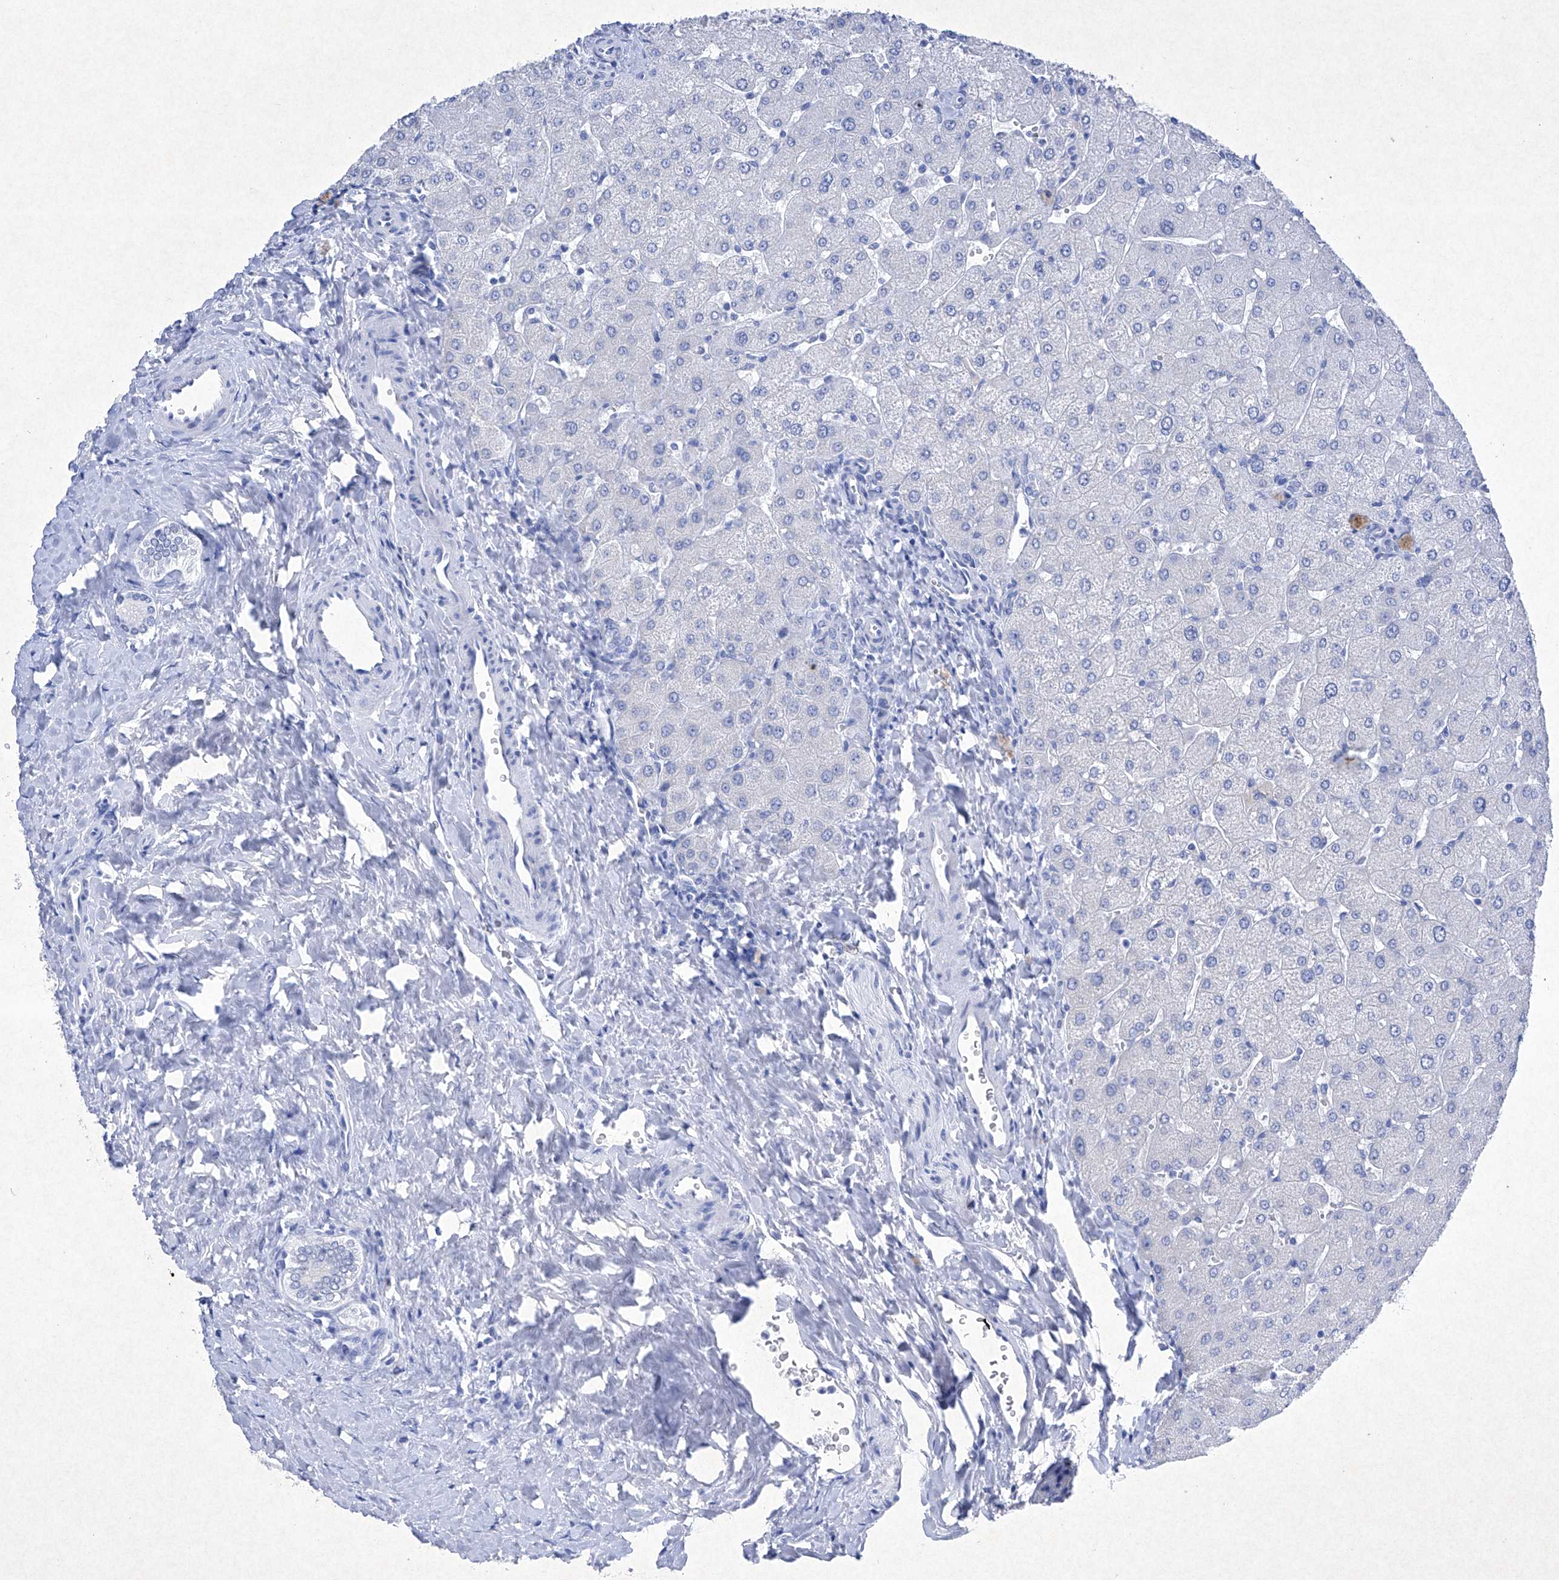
{"staining": {"intensity": "negative", "quantity": "none", "location": "none"}, "tissue": "liver", "cell_type": "Cholangiocytes", "image_type": "normal", "snomed": [{"axis": "morphology", "description": "Normal tissue, NOS"}, {"axis": "topography", "description": "Liver"}], "caption": "The photomicrograph reveals no significant positivity in cholangiocytes of liver. The staining is performed using DAB brown chromogen with nuclei counter-stained in using hematoxylin.", "gene": "BARX2", "patient": {"sex": "male", "age": 55}}